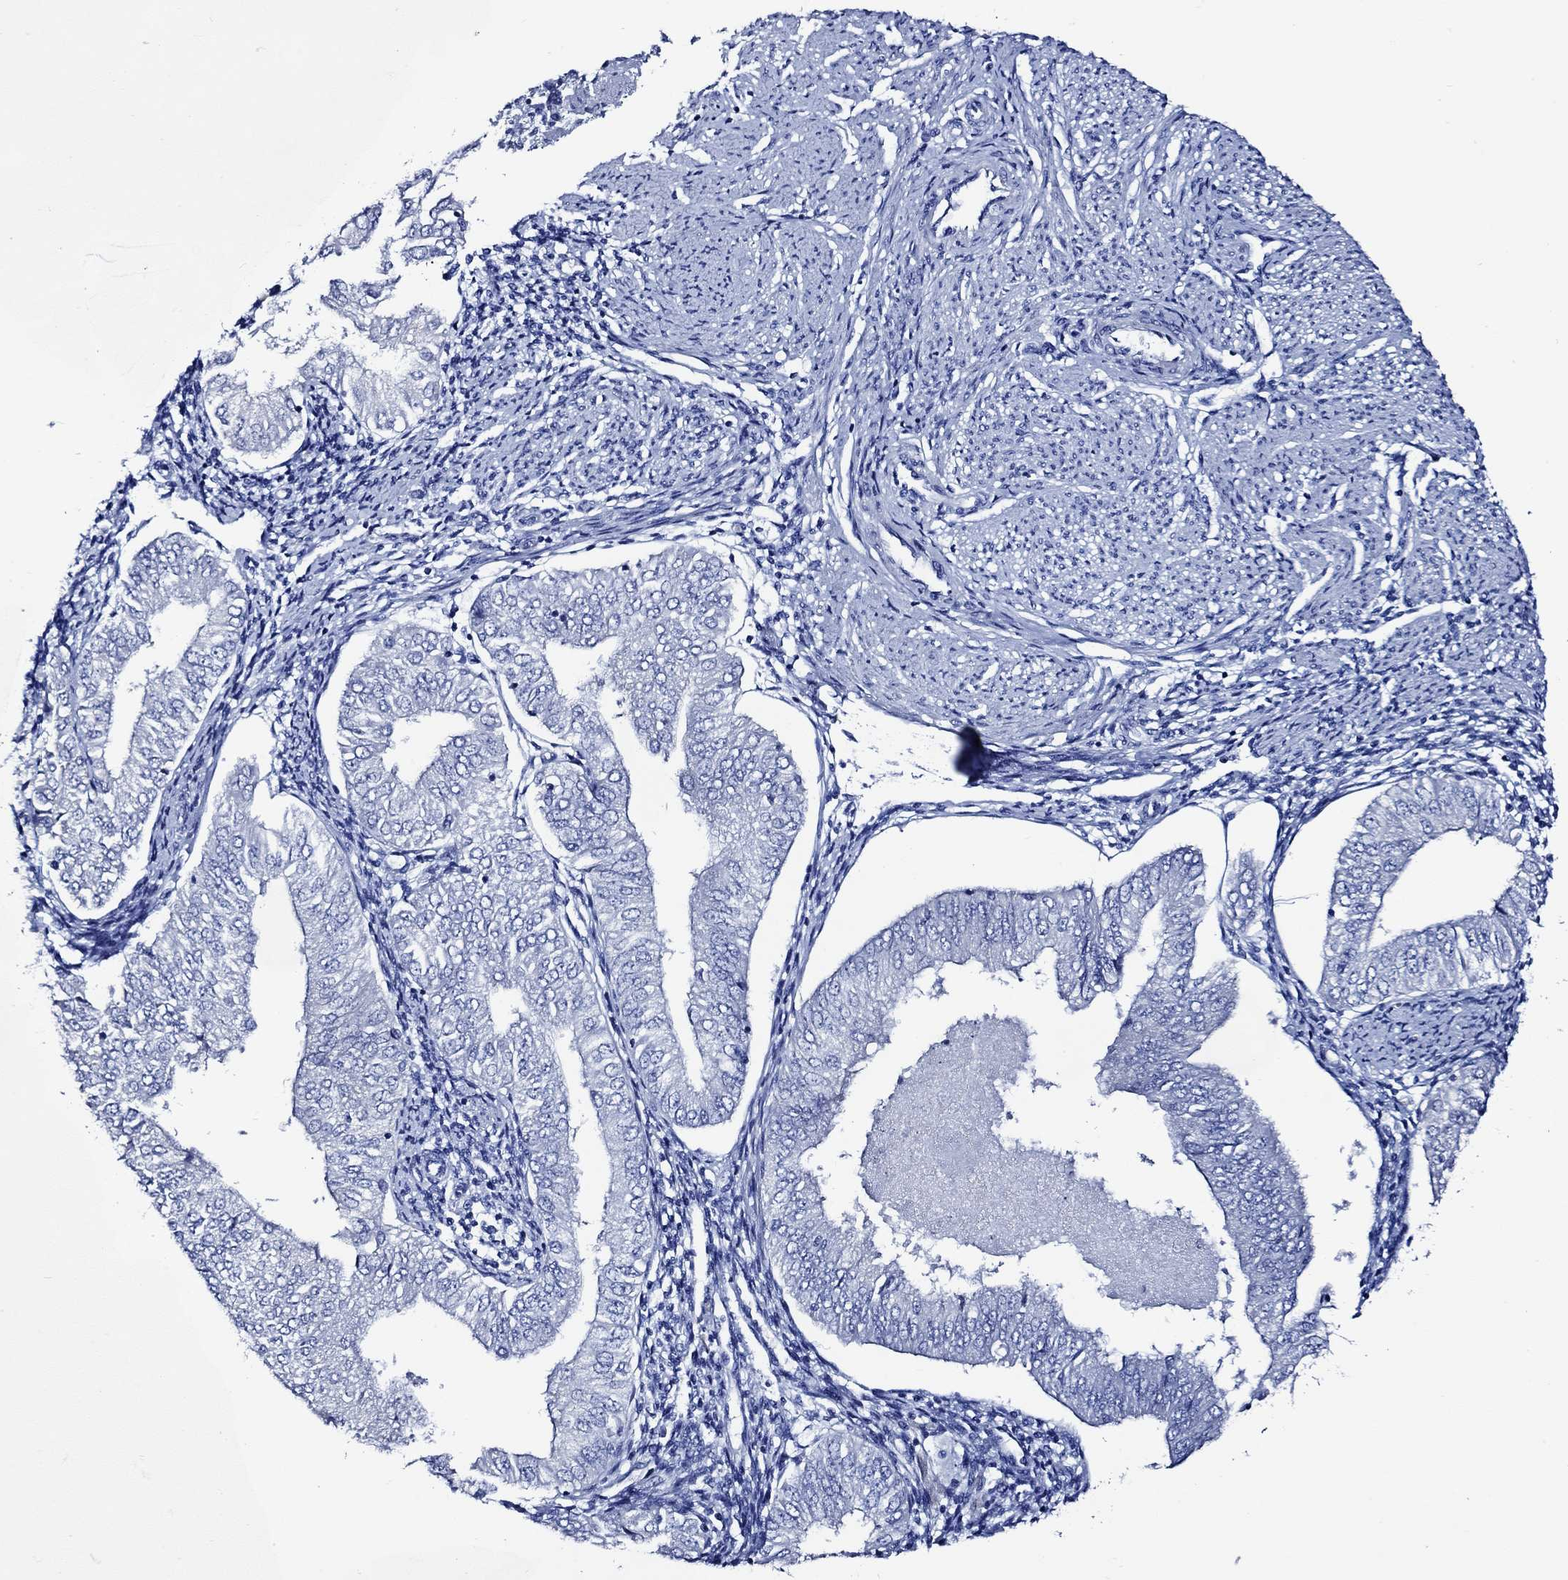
{"staining": {"intensity": "negative", "quantity": "none", "location": "none"}, "tissue": "endometrial cancer", "cell_type": "Tumor cells", "image_type": "cancer", "snomed": [{"axis": "morphology", "description": "Adenocarcinoma, NOS"}, {"axis": "topography", "description": "Endometrium"}], "caption": "This is a micrograph of immunohistochemistry (IHC) staining of endometrial adenocarcinoma, which shows no expression in tumor cells.", "gene": "WDR62", "patient": {"sex": "female", "age": 53}}